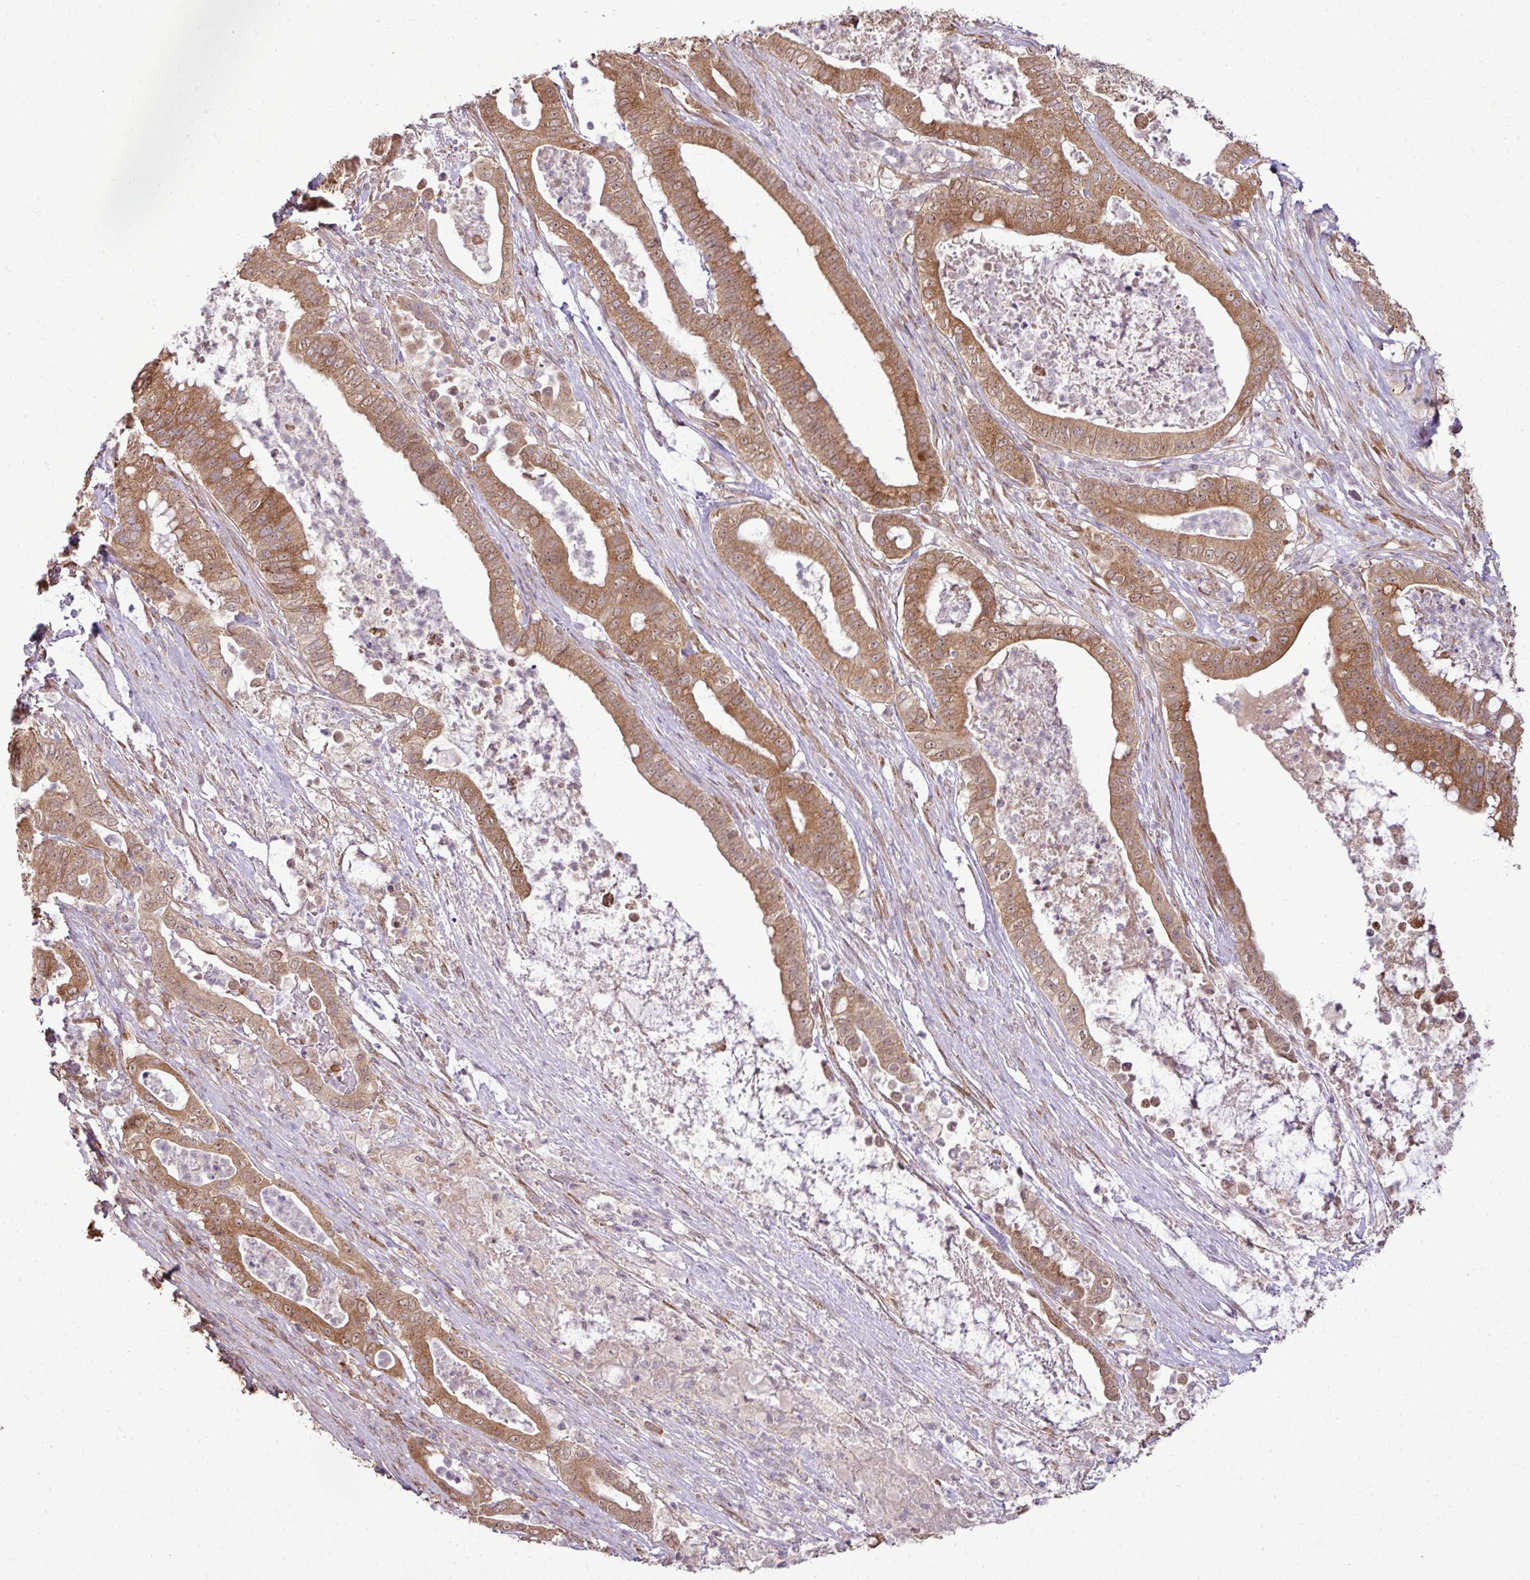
{"staining": {"intensity": "moderate", "quantity": ">75%", "location": "cytoplasmic/membranous,nuclear"}, "tissue": "pancreatic cancer", "cell_type": "Tumor cells", "image_type": "cancer", "snomed": [{"axis": "morphology", "description": "Adenocarcinoma, NOS"}, {"axis": "topography", "description": "Pancreas"}], "caption": "A histopathology image showing moderate cytoplasmic/membranous and nuclear expression in about >75% of tumor cells in adenocarcinoma (pancreatic), as visualized by brown immunohistochemical staining.", "gene": "DNAAF4", "patient": {"sex": "male", "age": 71}}